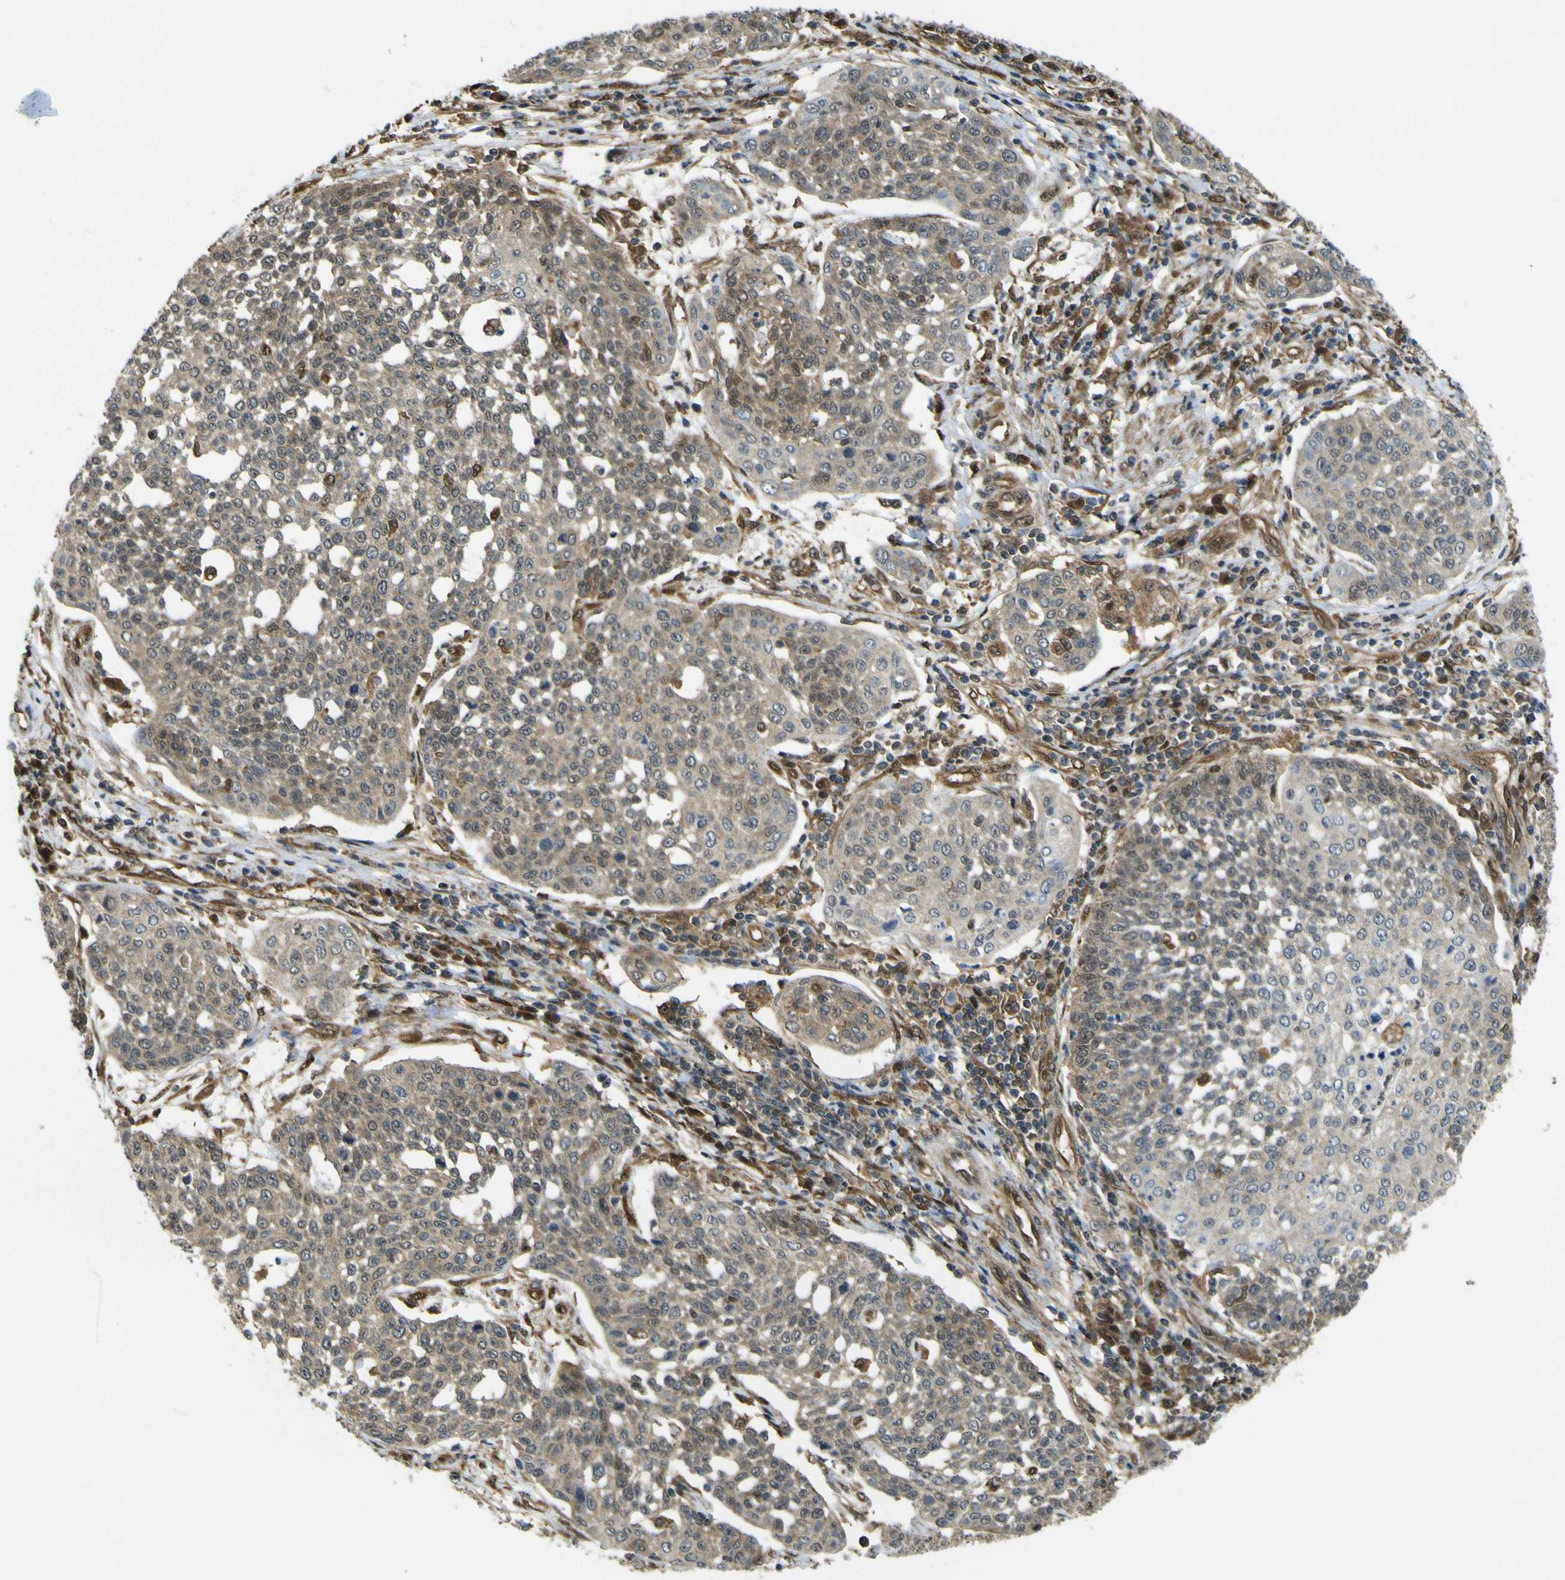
{"staining": {"intensity": "weak", "quantity": ">75%", "location": "cytoplasmic/membranous"}, "tissue": "cervical cancer", "cell_type": "Tumor cells", "image_type": "cancer", "snomed": [{"axis": "morphology", "description": "Squamous cell carcinoma, NOS"}, {"axis": "topography", "description": "Cervix"}], "caption": "A high-resolution histopathology image shows immunohistochemistry (IHC) staining of squamous cell carcinoma (cervical), which demonstrates weak cytoplasmic/membranous expression in about >75% of tumor cells. Immunohistochemistry stains the protein in brown and the nuclei are stained blue.", "gene": "YWHAG", "patient": {"sex": "female", "age": 34}}